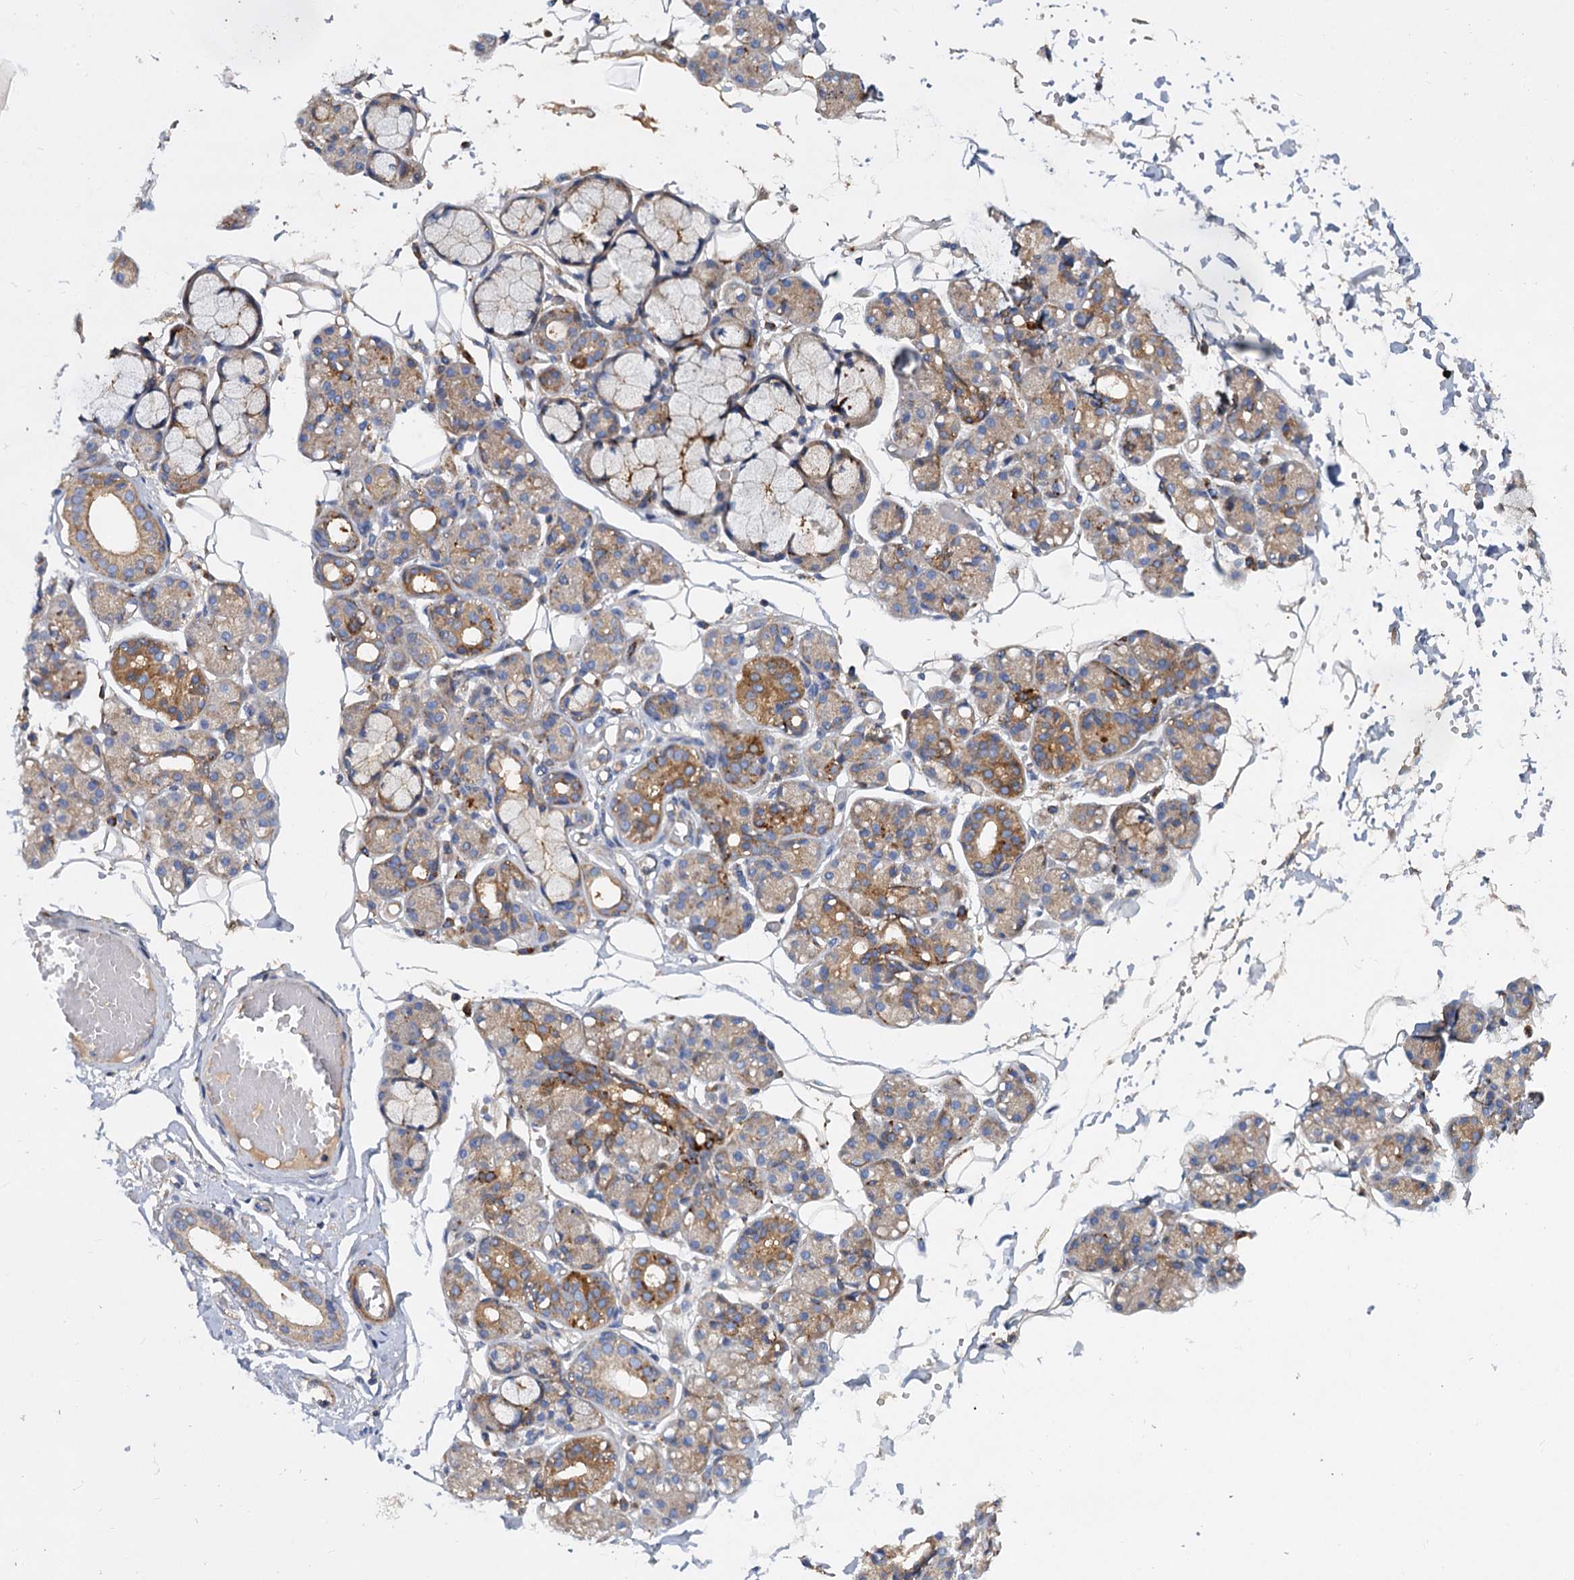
{"staining": {"intensity": "moderate", "quantity": "25%-75%", "location": "cytoplasmic/membranous"}, "tissue": "salivary gland", "cell_type": "Glandular cells", "image_type": "normal", "snomed": [{"axis": "morphology", "description": "Normal tissue, NOS"}, {"axis": "topography", "description": "Salivary gland"}], "caption": "The photomicrograph exhibits immunohistochemical staining of benign salivary gland. There is moderate cytoplasmic/membranous positivity is appreciated in approximately 25%-75% of glandular cells.", "gene": "ALKBH7", "patient": {"sex": "male", "age": 63}}